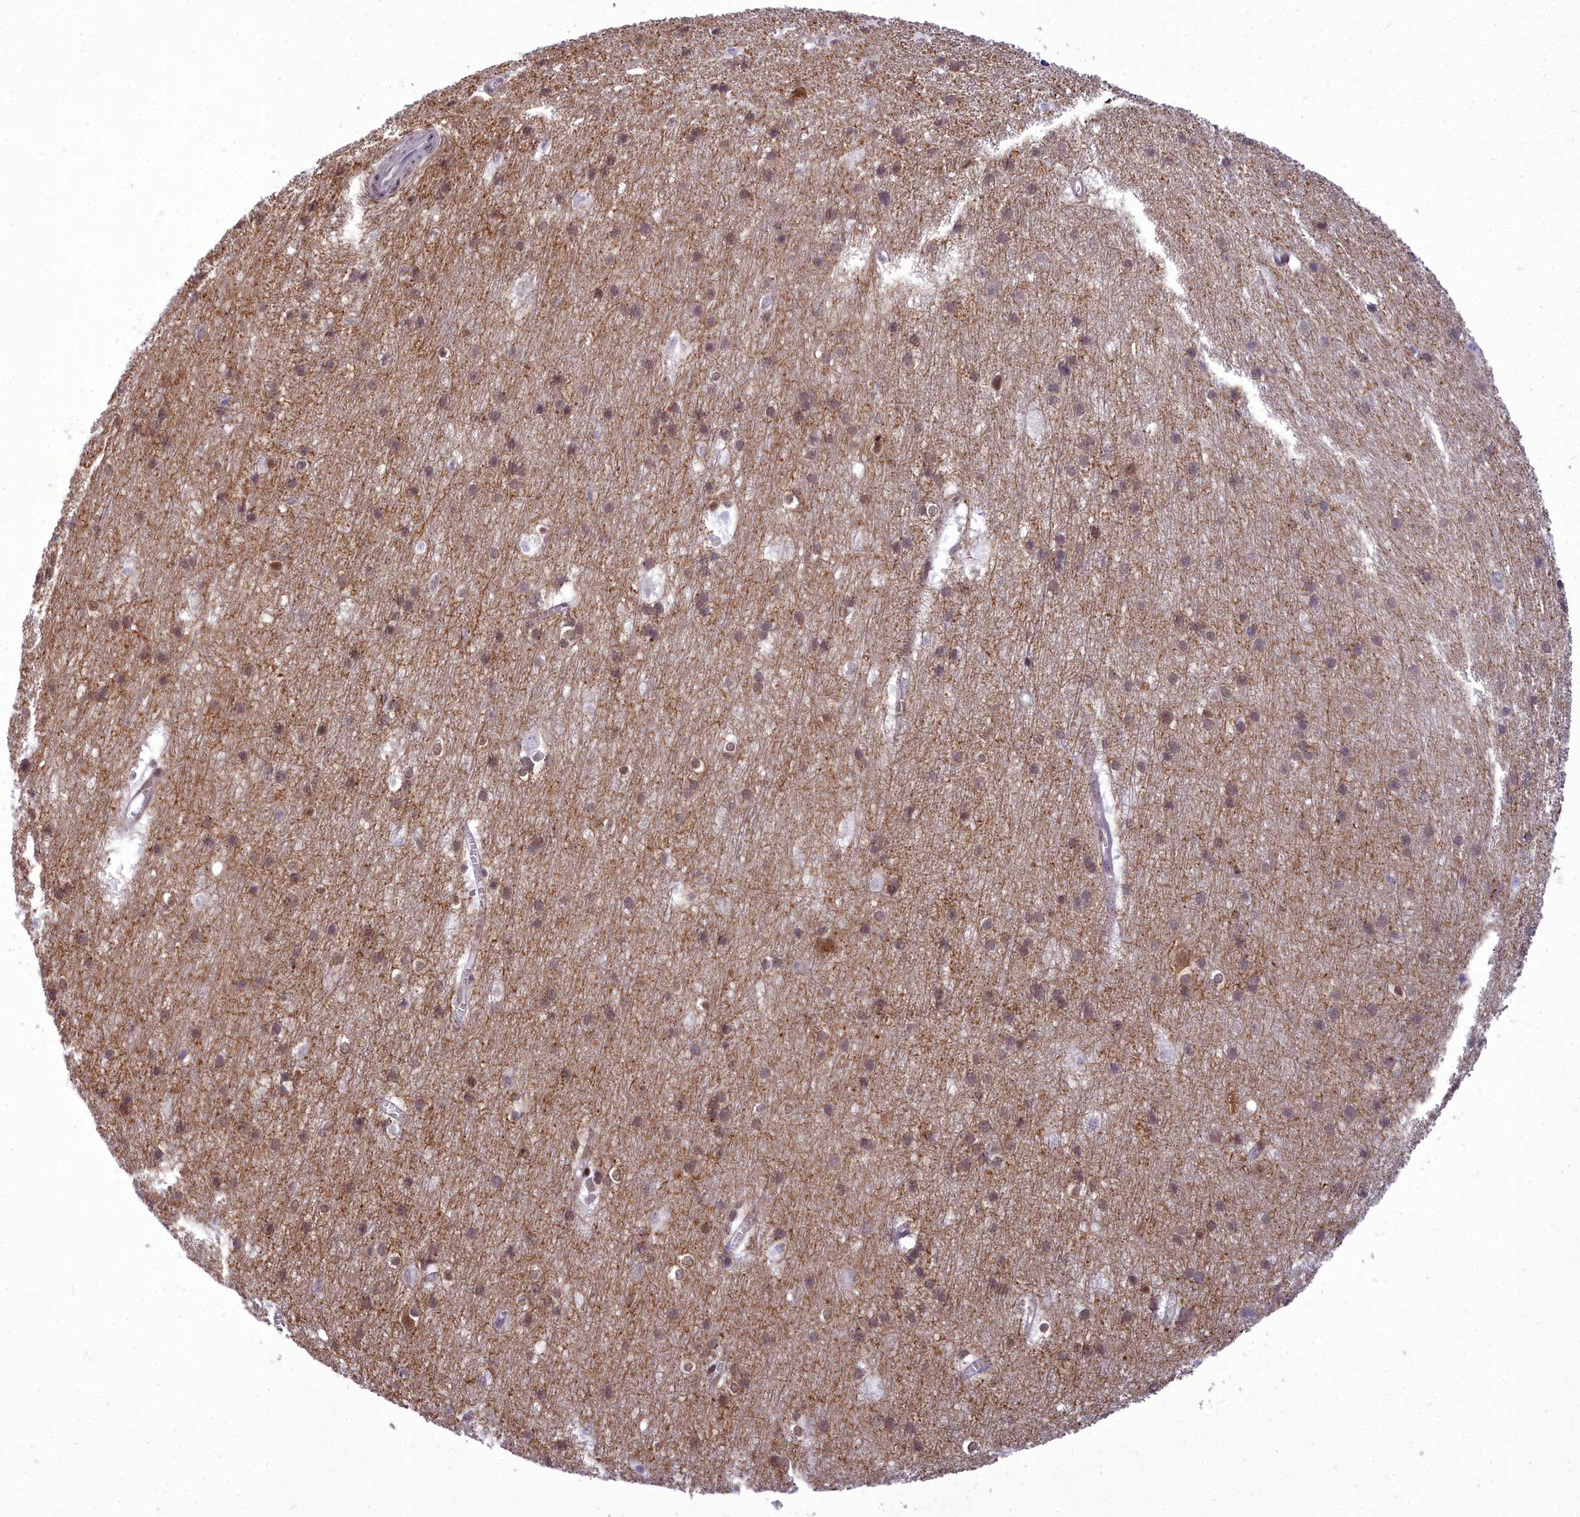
{"staining": {"intensity": "negative", "quantity": "none", "location": "none"}, "tissue": "cerebral cortex", "cell_type": "Endothelial cells", "image_type": "normal", "snomed": [{"axis": "morphology", "description": "Normal tissue, NOS"}, {"axis": "topography", "description": "Cerebral cortex"}], "caption": "This is a histopathology image of immunohistochemistry (IHC) staining of unremarkable cerebral cortex, which shows no positivity in endothelial cells.", "gene": "CEACAM19", "patient": {"sex": "male", "age": 54}}